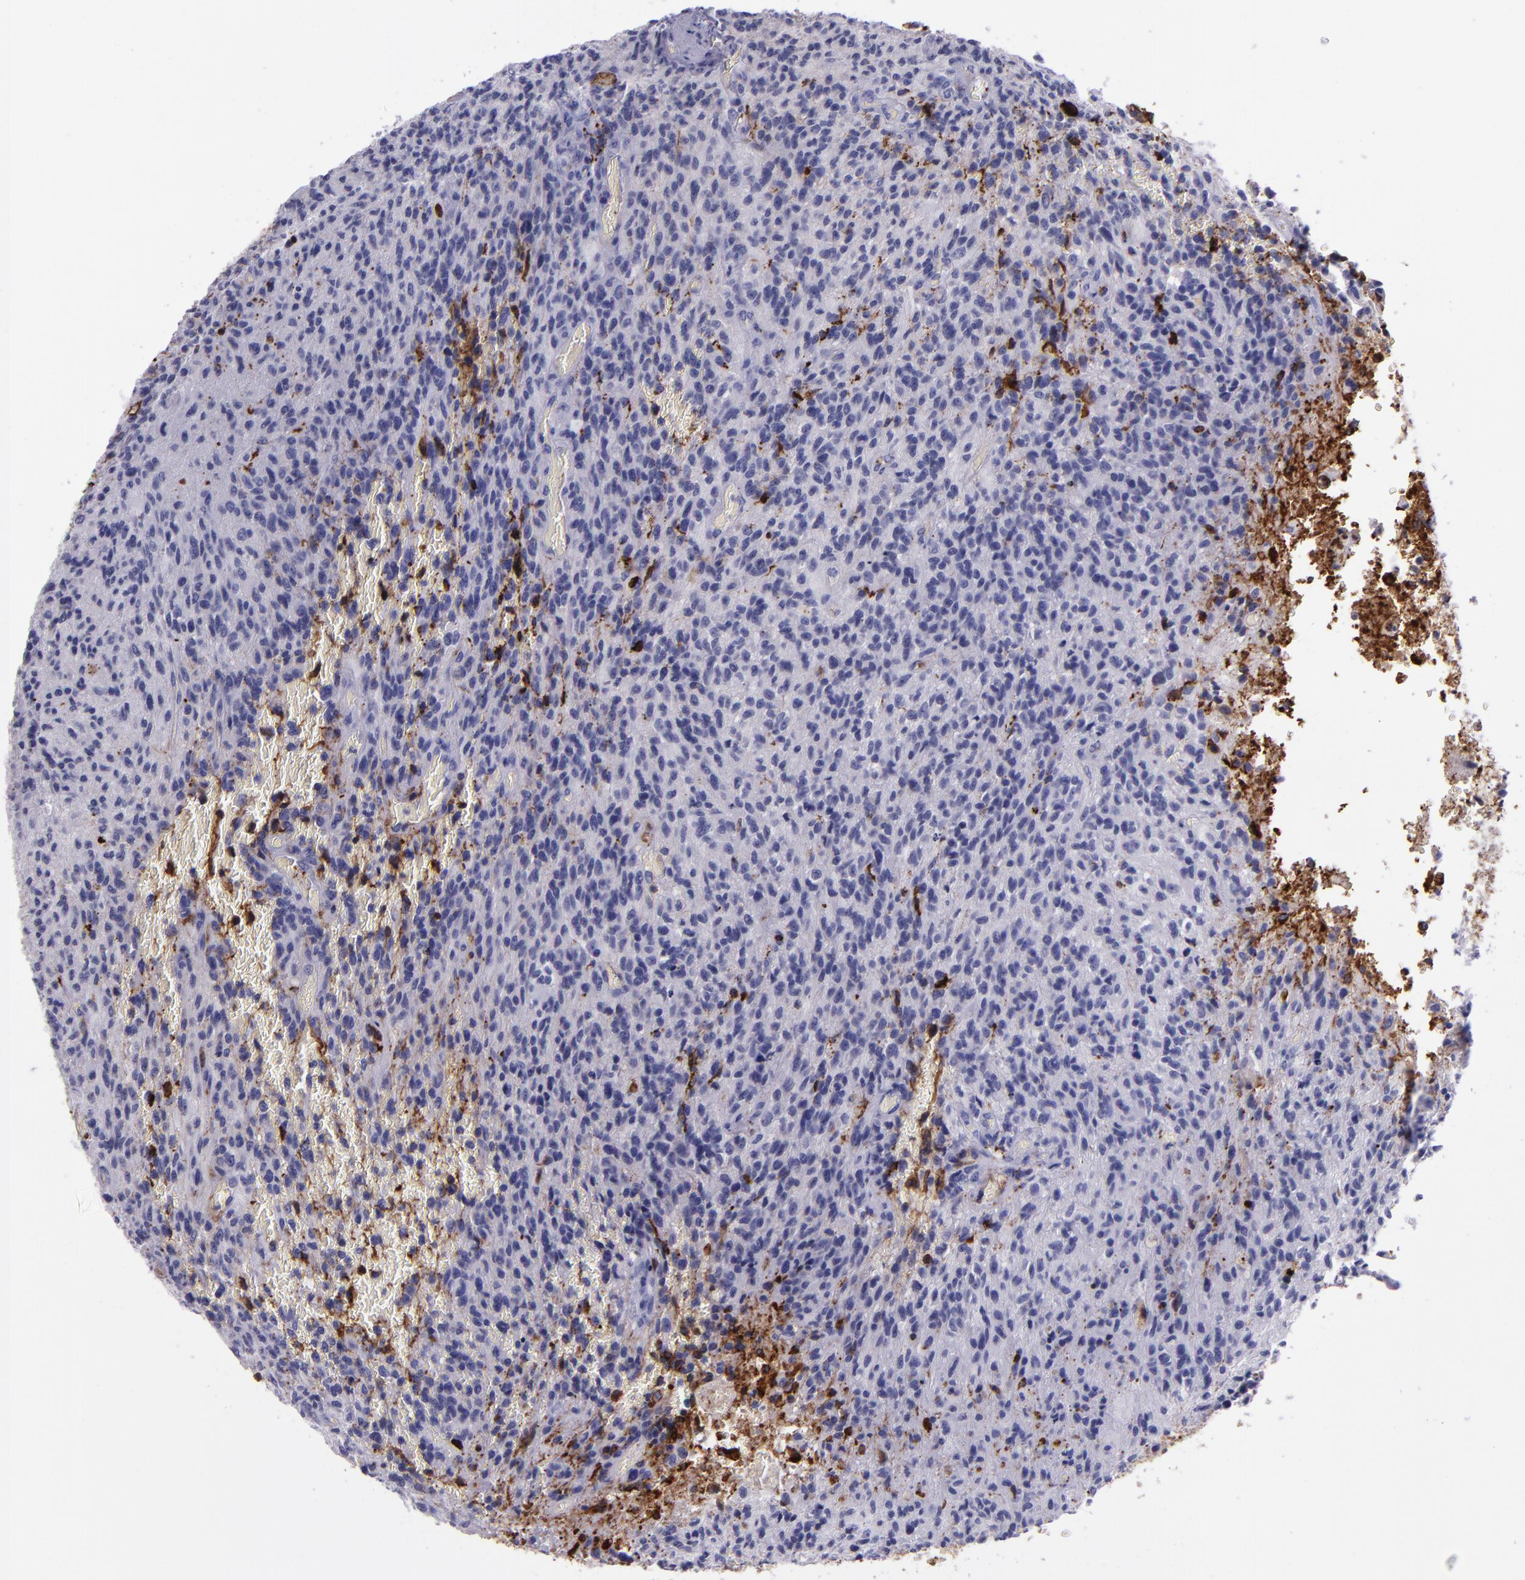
{"staining": {"intensity": "negative", "quantity": "none", "location": "none"}, "tissue": "glioma", "cell_type": "Tumor cells", "image_type": "cancer", "snomed": [{"axis": "morphology", "description": "Normal tissue, NOS"}, {"axis": "morphology", "description": "Glioma, malignant, High grade"}, {"axis": "topography", "description": "Cerebral cortex"}], "caption": "High magnification brightfield microscopy of glioma stained with DAB (brown) and counterstained with hematoxylin (blue): tumor cells show no significant staining.", "gene": "APOH", "patient": {"sex": "male", "age": 56}}